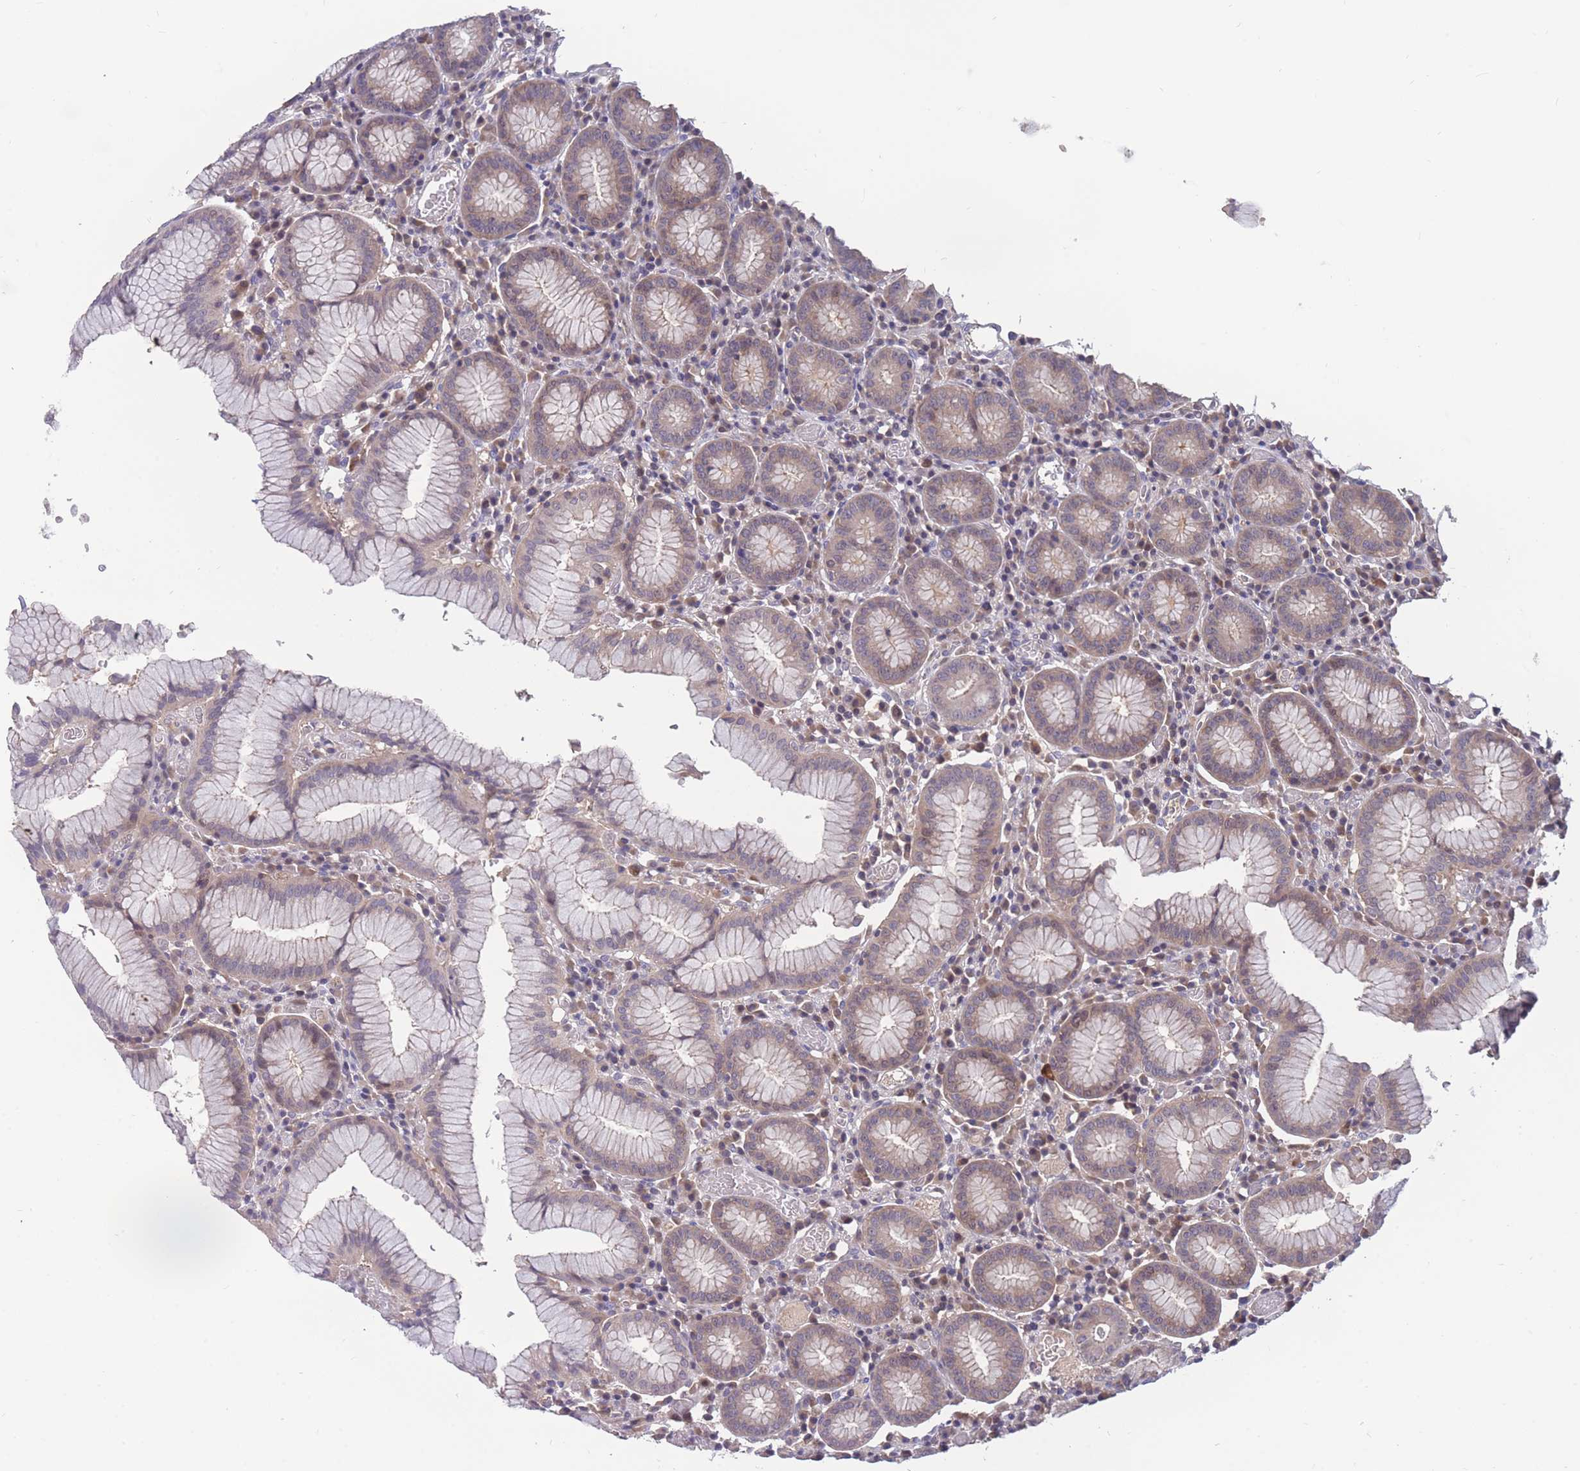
{"staining": {"intensity": "moderate", "quantity": "25%-75%", "location": "cytoplasmic/membranous"}, "tissue": "stomach", "cell_type": "Glandular cells", "image_type": "normal", "snomed": [{"axis": "morphology", "description": "Normal tissue, NOS"}, {"axis": "topography", "description": "Stomach"}], "caption": "Protein staining displays moderate cytoplasmic/membranous positivity in approximately 25%-75% of glandular cells in unremarkable stomach.", "gene": "UBE2NL", "patient": {"sex": "male", "age": 55}}